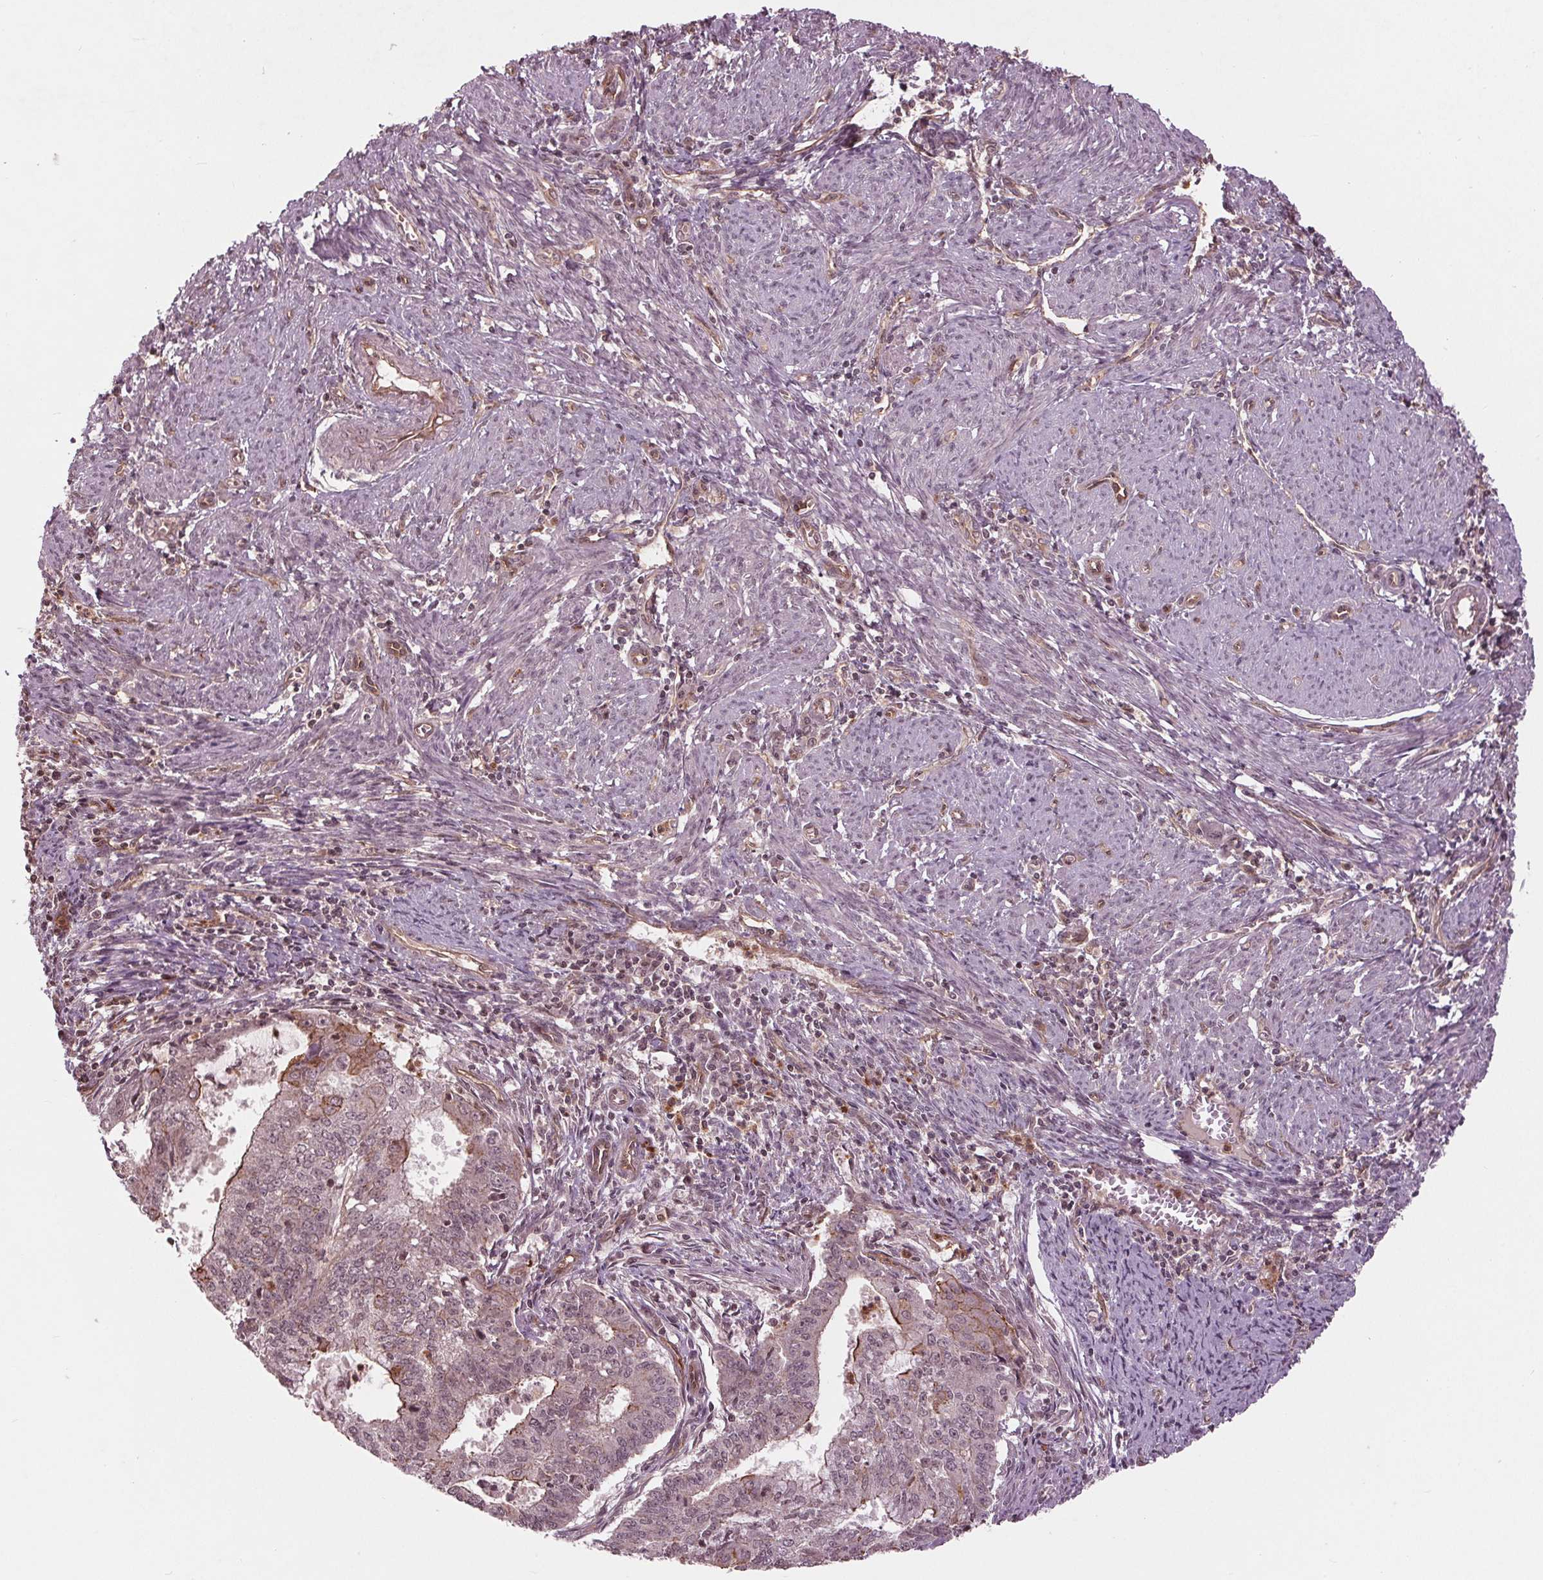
{"staining": {"intensity": "negative", "quantity": "none", "location": "none"}, "tissue": "endometrial cancer", "cell_type": "Tumor cells", "image_type": "cancer", "snomed": [{"axis": "morphology", "description": "Adenocarcinoma, NOS"}, {"axis": "topography", "description": "Endometrium"}], "caption": "An image of human adenocarcinoma (endometrial) is negative for staining in tumor cells.", "gene": "BTBD1", "patient": {"sex": "female", "age": 61}}